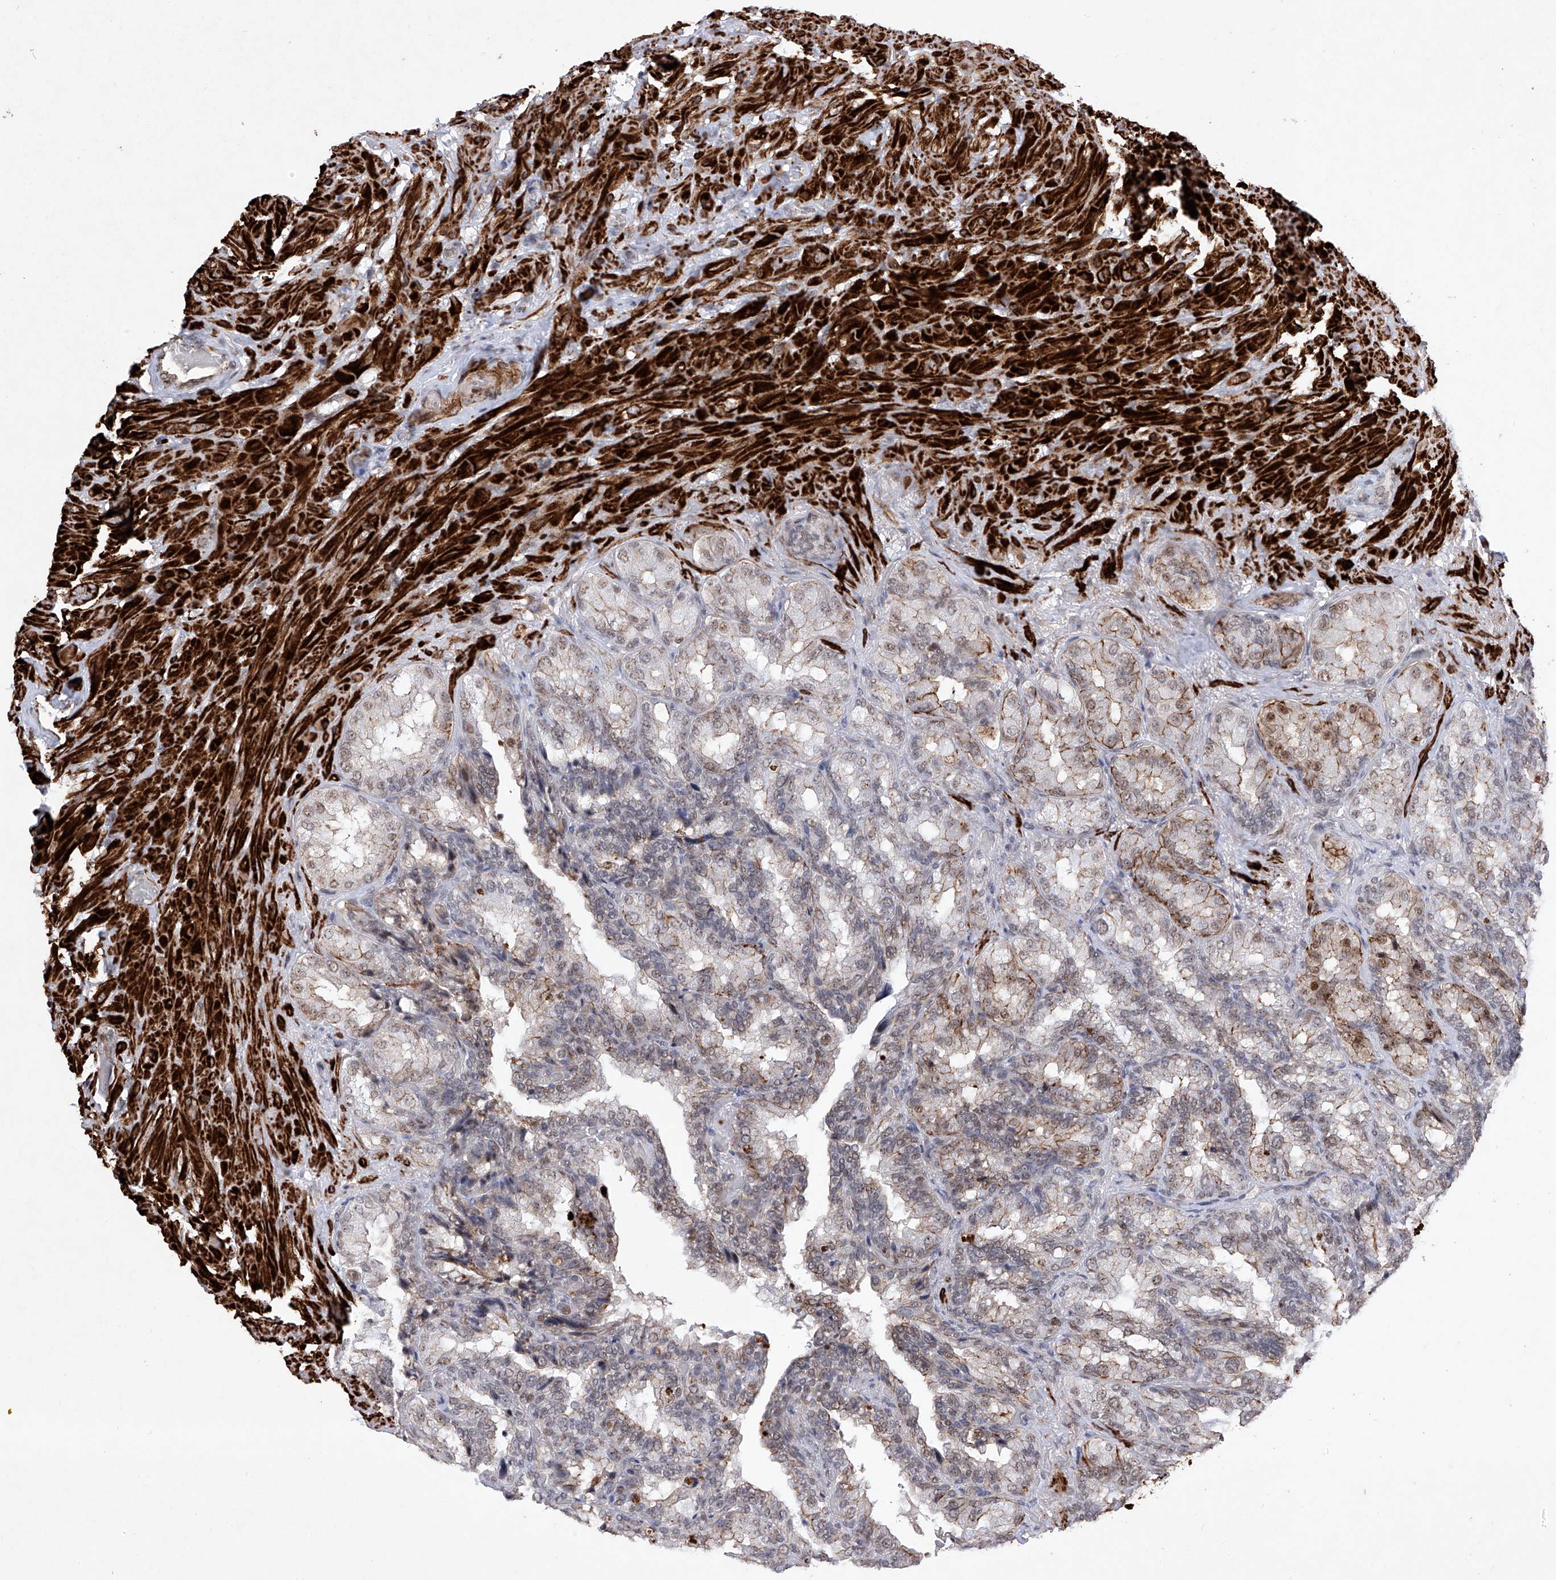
{"staining": {"intensity": "moderate", "quantity": "25%-75%", "location": "cytoplasmic/membranous,nuclear"}, "tissue": "seminal vesicle", "cell_type": "Glandular cells", "image_type": "normal", "snomed": [{"axis": "morphology", "description": "Normal tissue, NOS"}, {"axis": "topography", "description": "Seminal veicle"}, {"axis": "topography", "description": "Peripheral nerve tissue"}], "caption": "Immunohistochemical staining of benign human seminal vesicle exhibits medium levels of moderate cytoplasmic/membranous,nuclear expression in approximately 25%-75% of glandular cells. Immunohistochemistry stains the protein in brown and the nuclei are stained blue.", "gene": "NFATC4", "patient": {"sex": "male", "age": 63}}